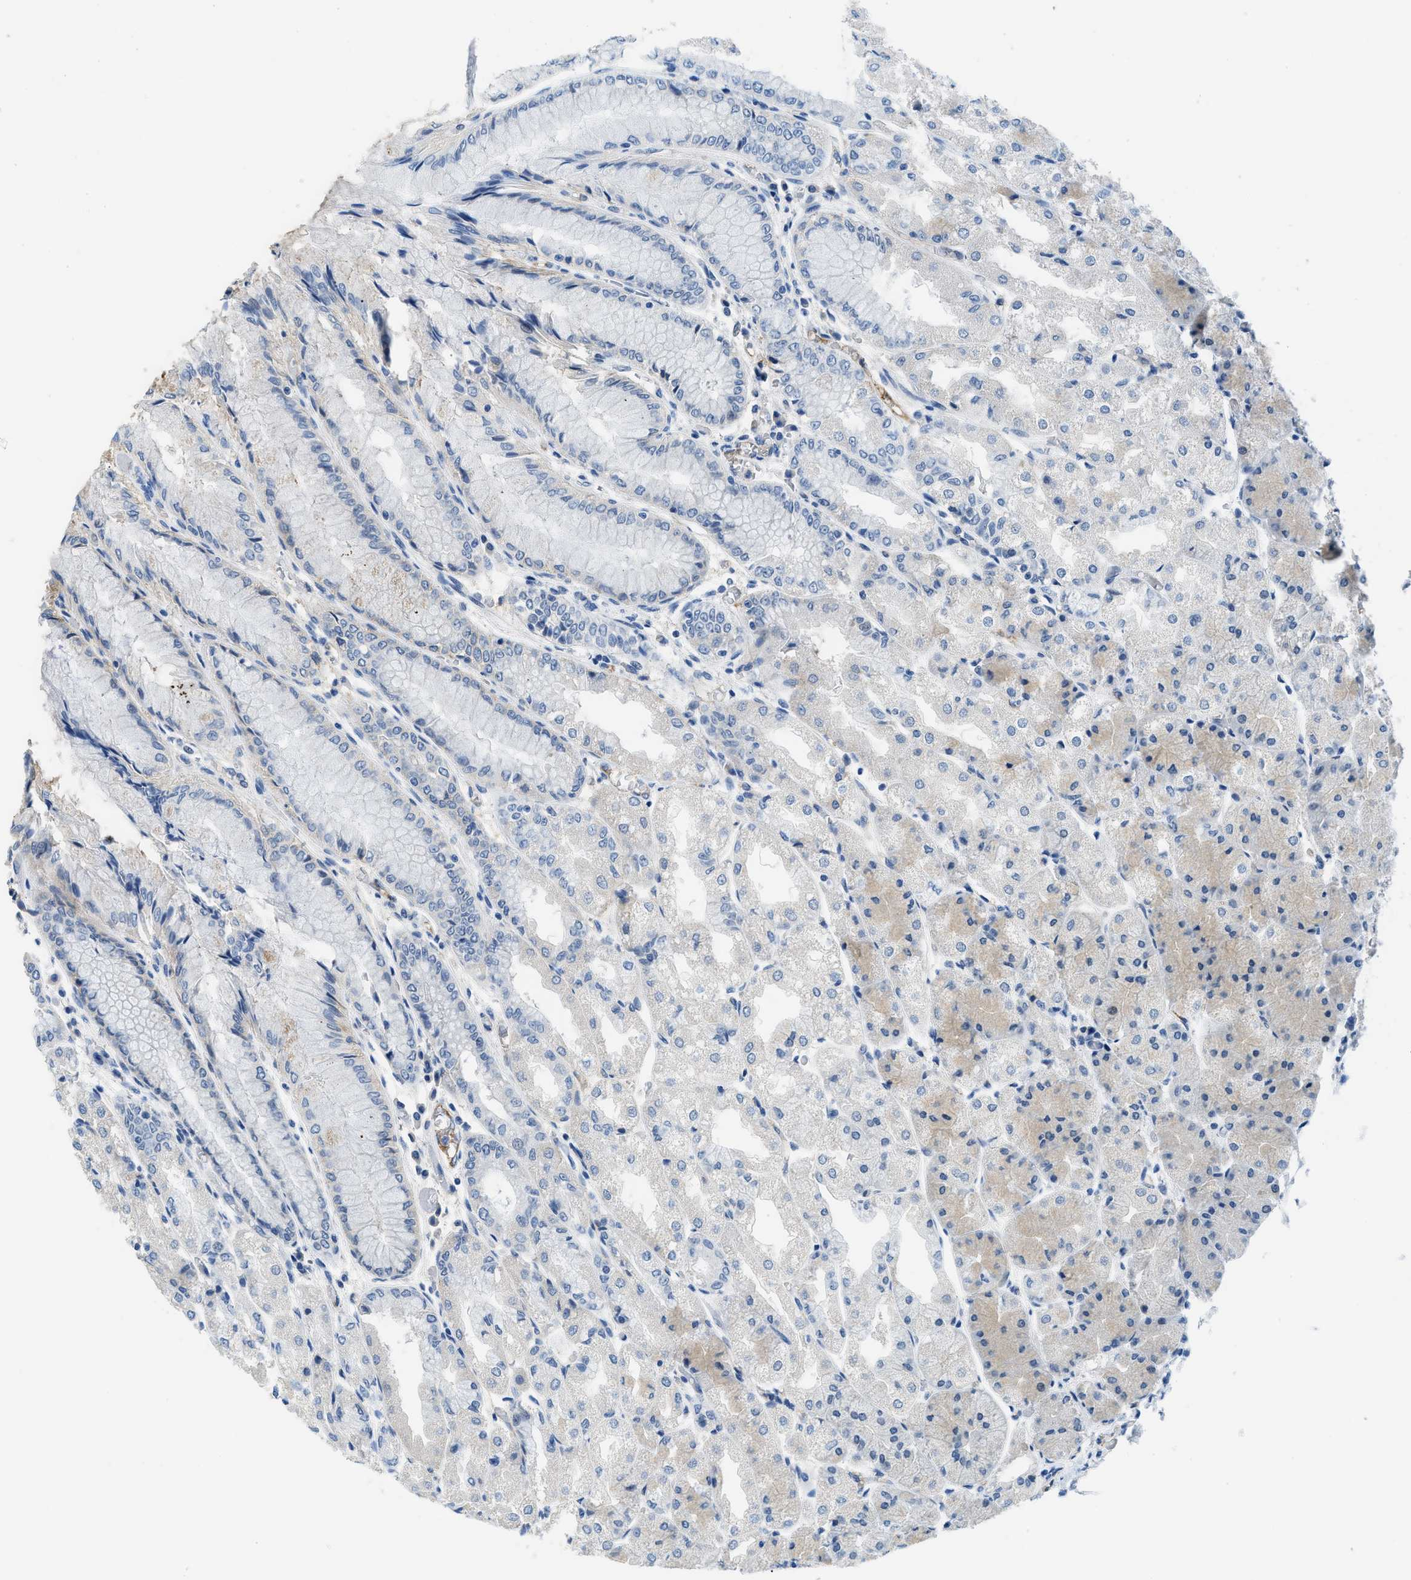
{"staining": {"intensity": "weak", "quantity": "<25%", "location": "cytoplasmic/membranous"}, "tissue": "stomach", "cell_type": "Glandular cells", "image_type": "normal", "snomed": [{"axis": "morphology", "description": "Normal tissue, NOS"}, {"axis": "topography", "description": "Stomach, upper"}], "caption": "A high-resolution histopathology image shows IHC staining of unremarkable stomach, which reveals no significant staining in glandular cells.", "gene": "MBL2", "patient": {"sex": "male", "age": 72}}